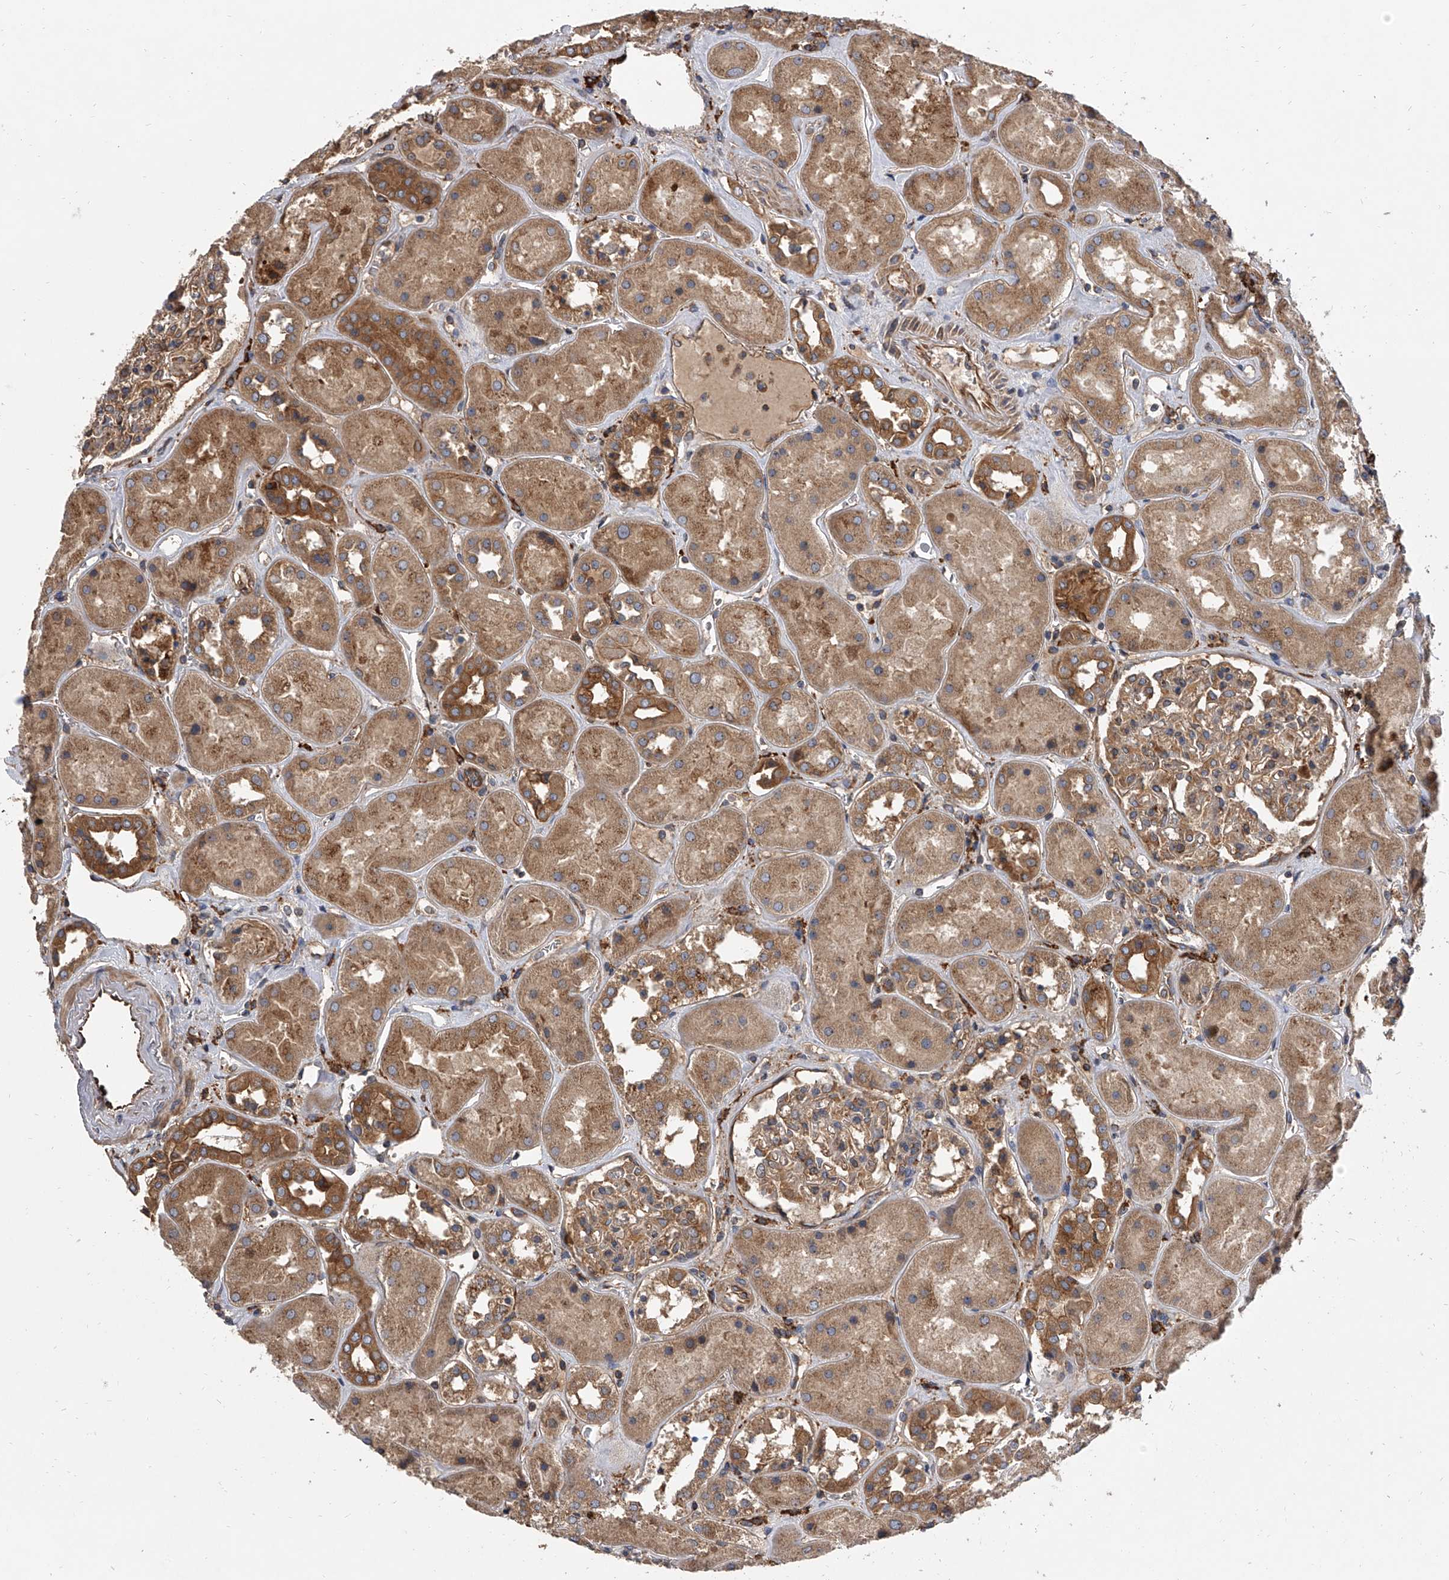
{"staining": {"intensity": "weak", "quantity": ">75%", "location": "cytoplasmic/membranous"}, "tissue": "kidney", "cell_type": "Cells in glomeruli", "image_type": "normal", "snomed": [{"axis": "morphology", "description": "Normal tissue, NOS"}, {"axis": "topography", "description": "Kidney"}], "caption": "A brown stain highlights weak cytoplasmic/membranous staining of a protein in cells in glomeruli of normal kidney.", "gene": "EXOC4", "patient": {"sex": "male", "age": 70}}